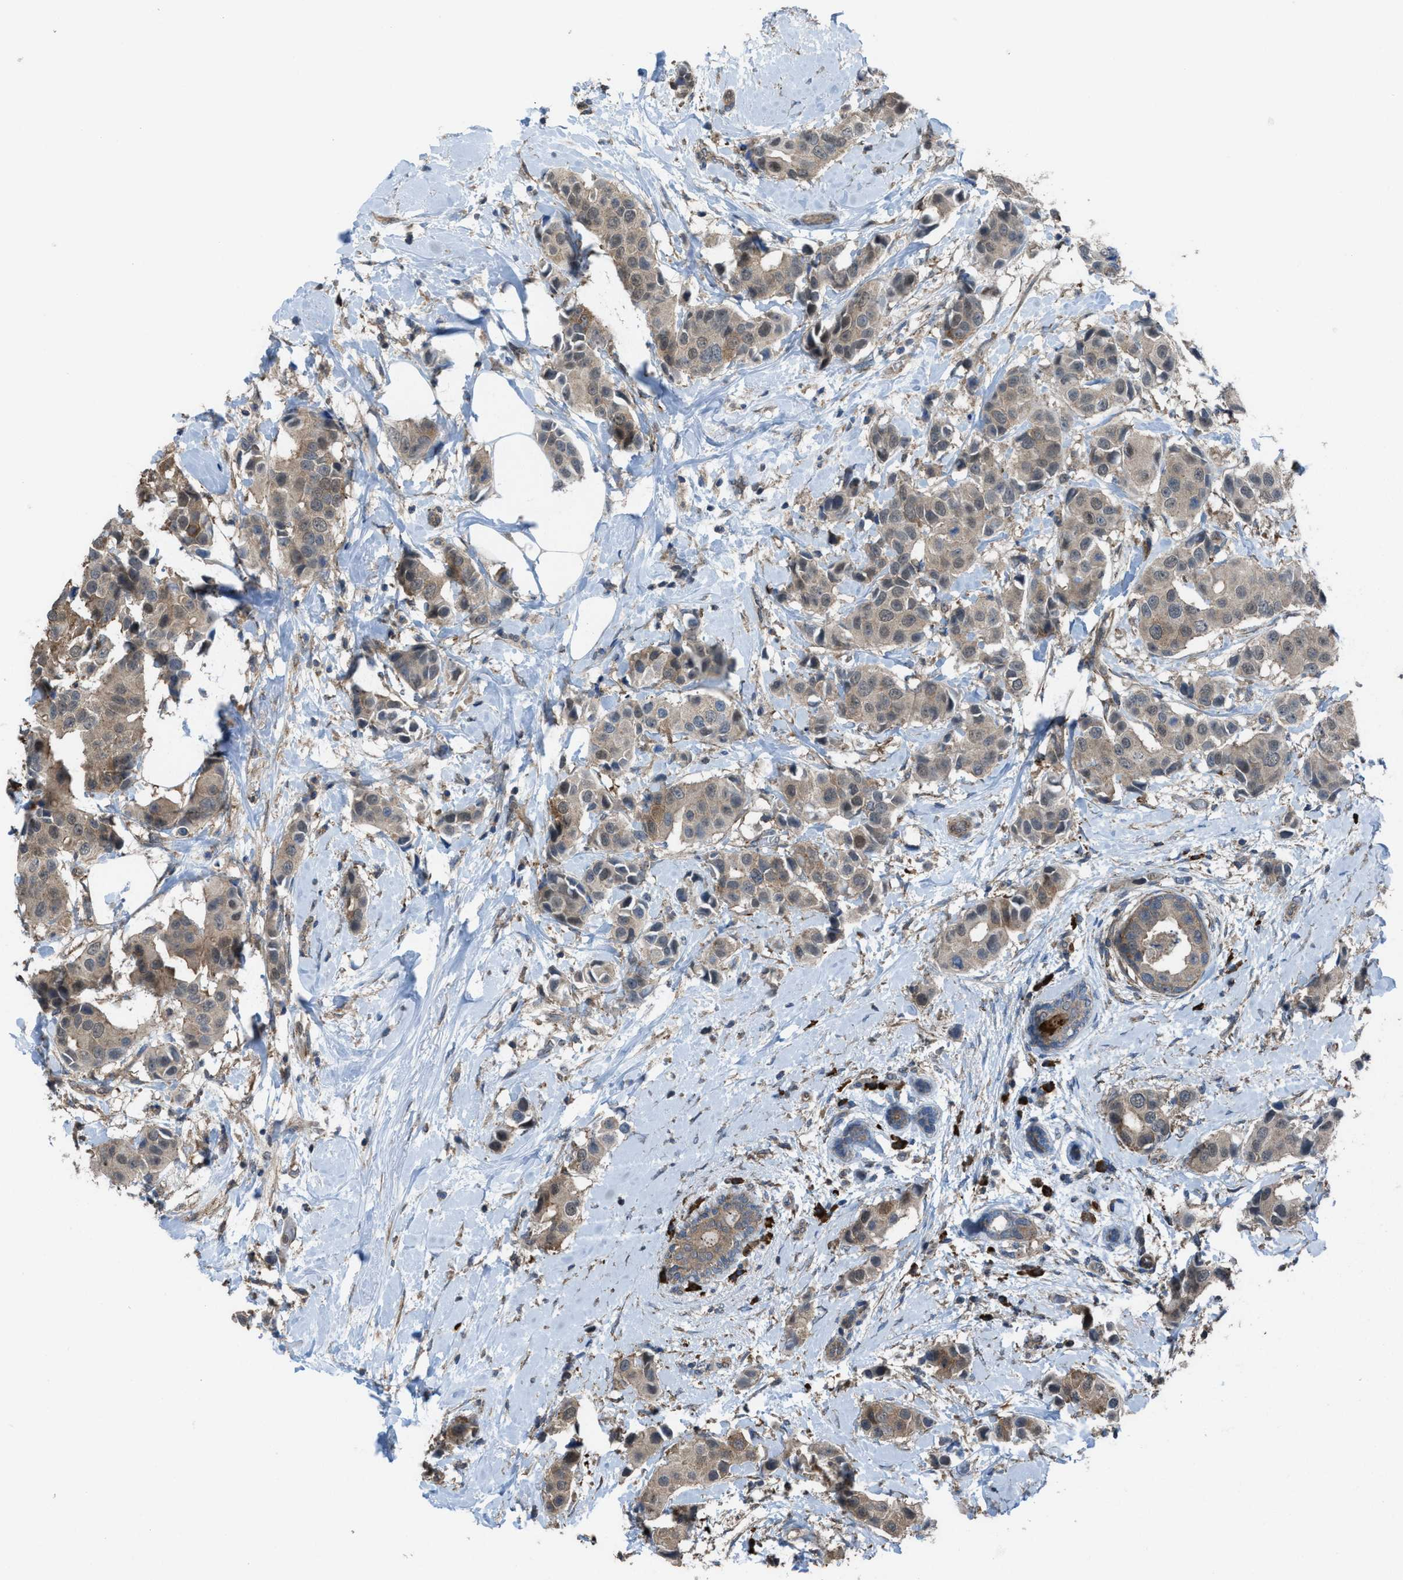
{"staining": {"intensity": "weak", "quantity": ">75%", "location": "cytoplasmic/membranous"}, "tissue": "breast cancer", "cell_type": "Tumor cells", "image_type": "cancer", "snomed": [{"axis": "morphology", "description": "Normal tissue, NOS"}, {"axis": "morphology", "description": "Duct carcinoma"}, {"axis": "topography", "description": "Breast"}], "caption": "Protein staining of breast cancer tissue reveals weak cytoplasmic/membranous positivity in approximately >75% of tumor cells.", "gene": "PLAA", "patient": {"sex": "female", "age": 39}}